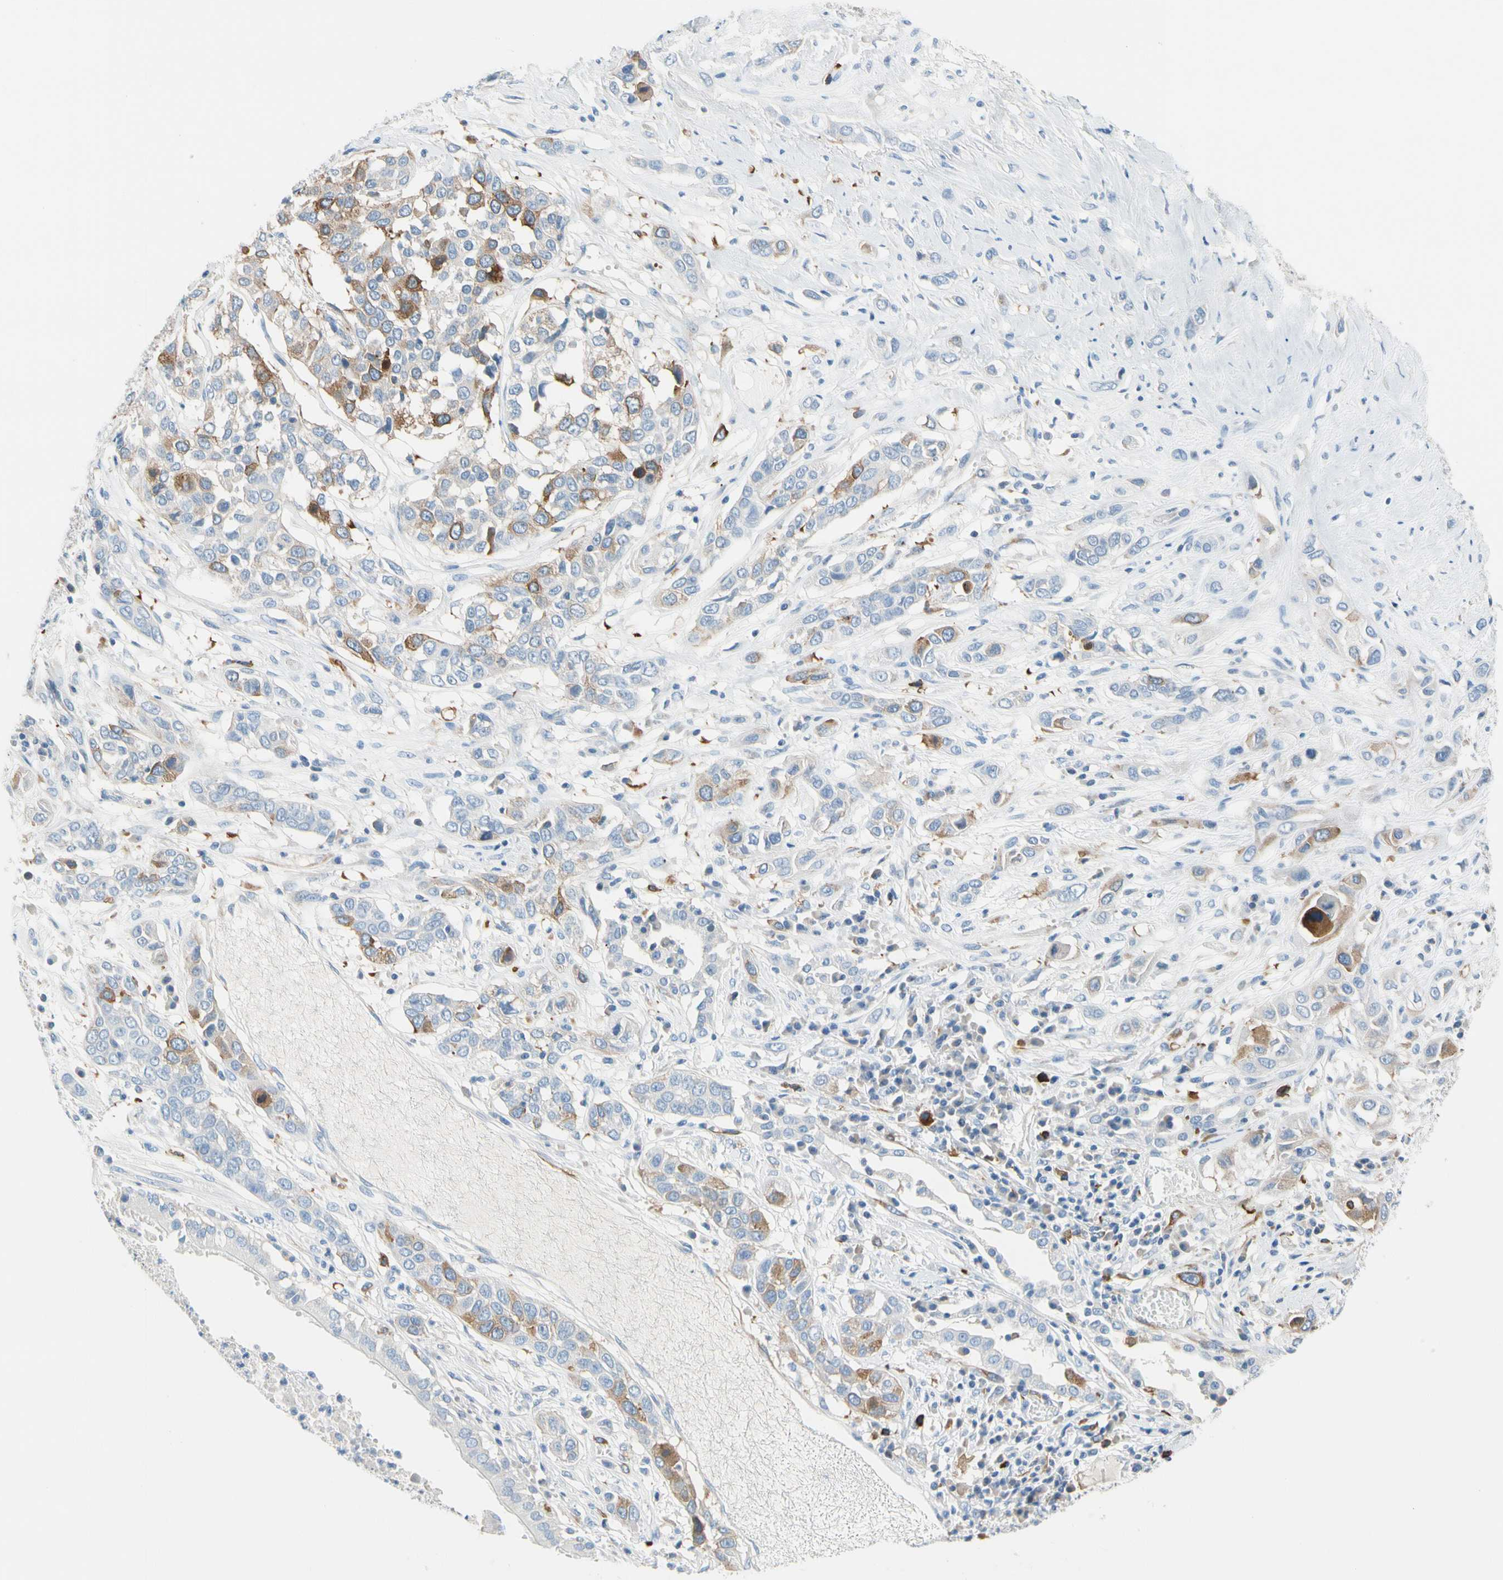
{"staining": {"intensity": "moderate", "quantity": "<25%", "location": "cytoplasmic/membranous"}, "tissue": "lung cancer", "cell_type": "Tumor cells", "image_type": "cancer", "snomed": [{"axis": "morphology", "description": "Squamous cell carcinoma, NOS"}, {"axis": "topography", "description": "Lung"}], "caption": "About <25% of tumor cells in lung cancer (squamous cell carcinoma) display moderate cytoplasmic/membranous protein staining as visualized by brown immunohistochemical staining.", "gene": "TACC3", "patient": {"sex": "male", "age": 71}}